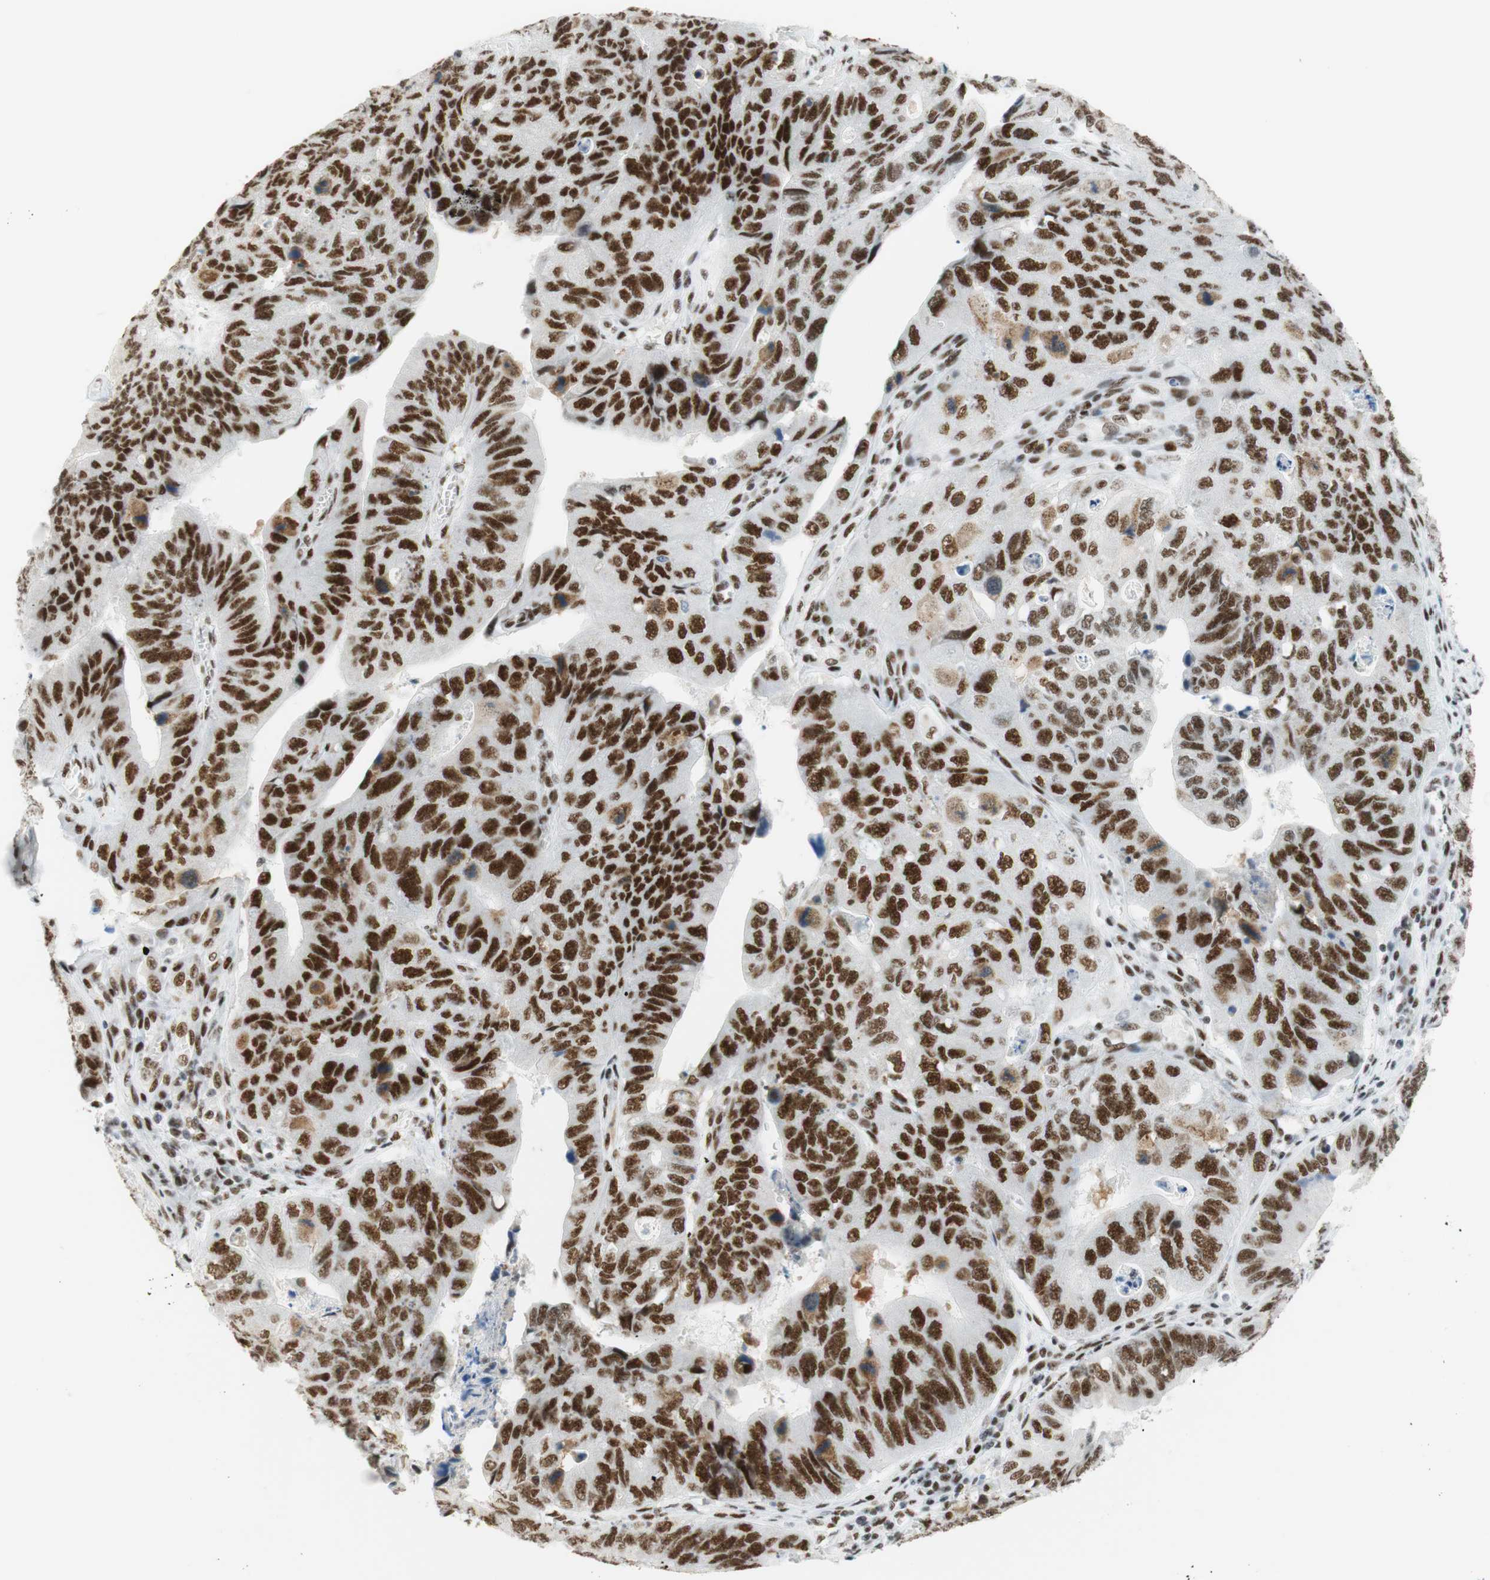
{"staining": {"intensity": "strong", "quantity": ">75%", "location": "nuclear"}, "tissue": "stomach cancer", "cell_type": "Tumor cells", "image_type": "cancer", "snomed": [{"axis": "morphology", "description": "Adenocarcinoma, NOS"}, {"axis": "topography", "description": "Stomach"}], "caption": "Immunohistochemistry (IHC) micrograph of neoplastic tissue: stomach cancer (adenocarcinoma) stained using immunohistochemistry (IHC) exhibits high levels of strong protein expression localized specifically in the nuclear of tumor cells, appearing as a nuclear brown color.", "gene": "RNF20", "patient": {"sex": "male", "age": 59}}